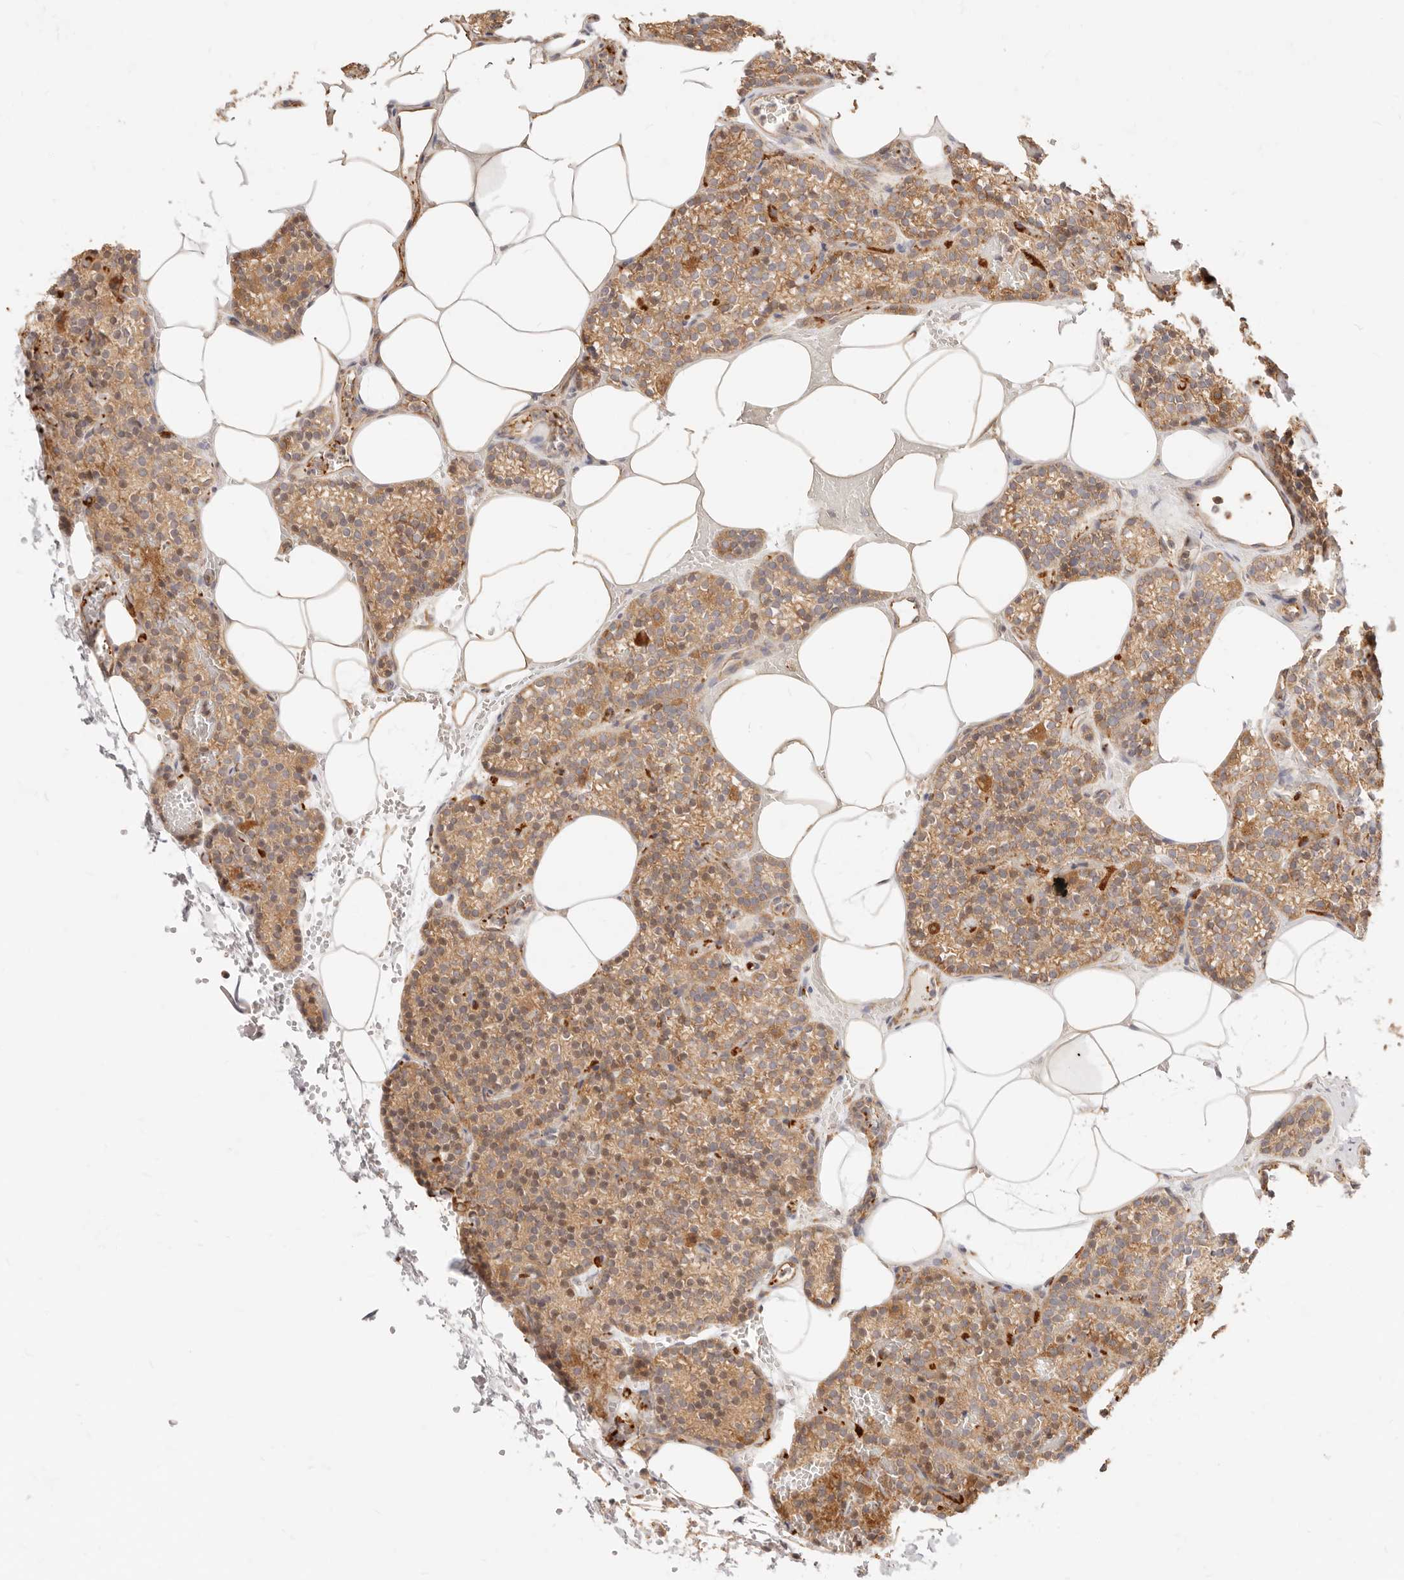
{"staining": {"intensity": "moderate", "quantity": ">75%", "location": "cytoplasmic/membranous"}, "tissue": "parathyroid gland", "cell_type": "Glandular cells", "image_type": "normal", "snomed": [{"axis": "morphology", "description": "Normal tissue, NOS"}, {"axis": "topography", "description": "Parathyroid gland"}], "caption": "This micrograph exhibits IHC staining of benign human parathyroid gland, with medium moderate cytoplasmic/membranous staining in about >75% of glandular cells.", "gene": "UBXN10", "patient": {"sex": "male", "age": 58}}